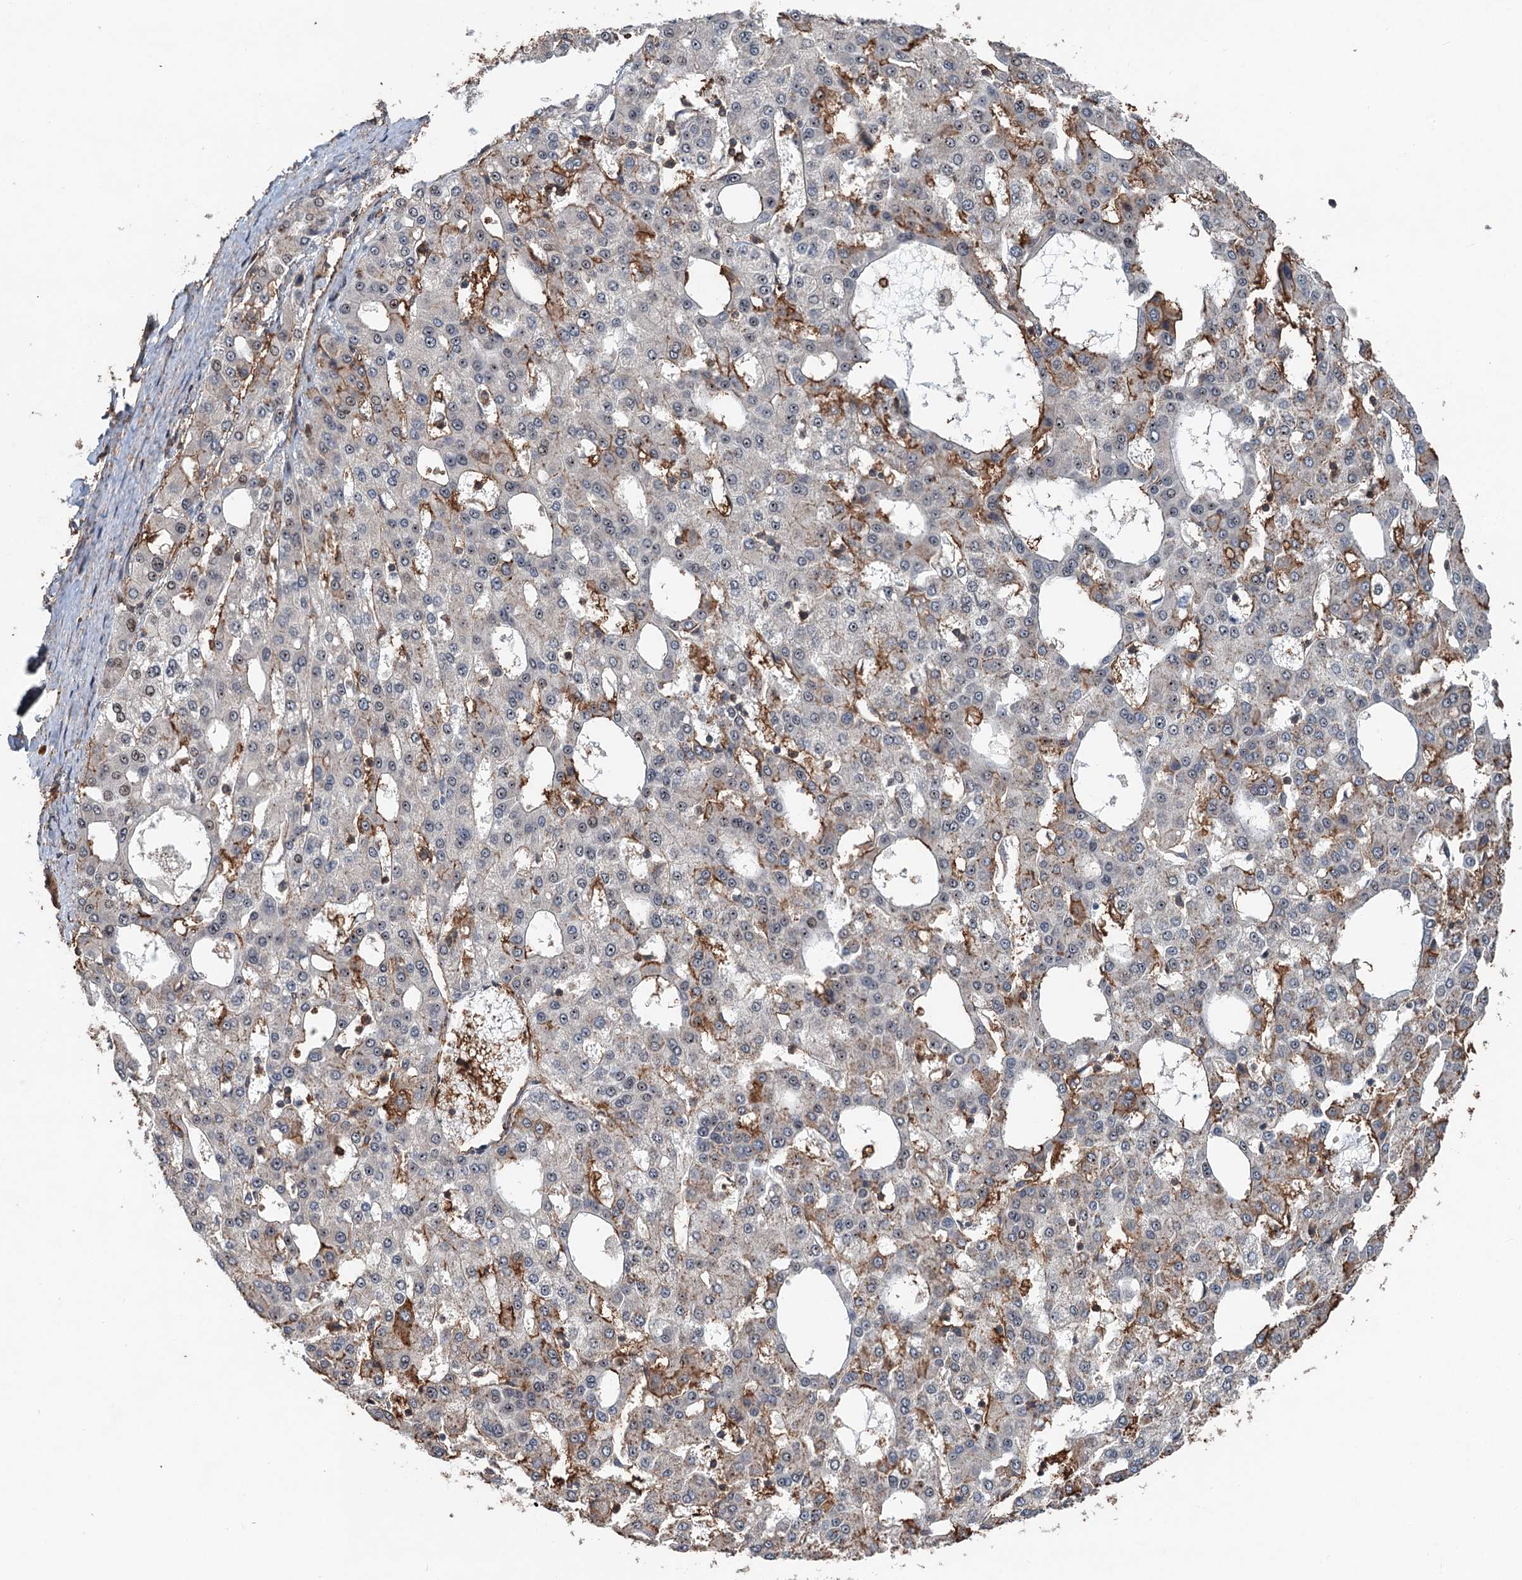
{"staining": {"intensity": "weak", "quantity": "<25%", "location": "cytoplasmic/membranous"}, "tissue": "liver cancer", "cell_type": "Tumor cells", "image_type": "cancer", "snomed": [{"axis": "morphology", "description": "Carcinoma, Hepatocellular, NOS"}, {"axis": "topography", "description": "Liver"}], "caption": "Immunohistochemical staining of human liver cancer shows no significant expression in tumor cells. (Stains: DAB (3,3'-diaminobenzidine) IHC with hematoxylin counter stain, Microscopy: brightfield microscopy at high magnification).", "gene": "TMA16", "patient": {"sex": "male", "age": 47}}